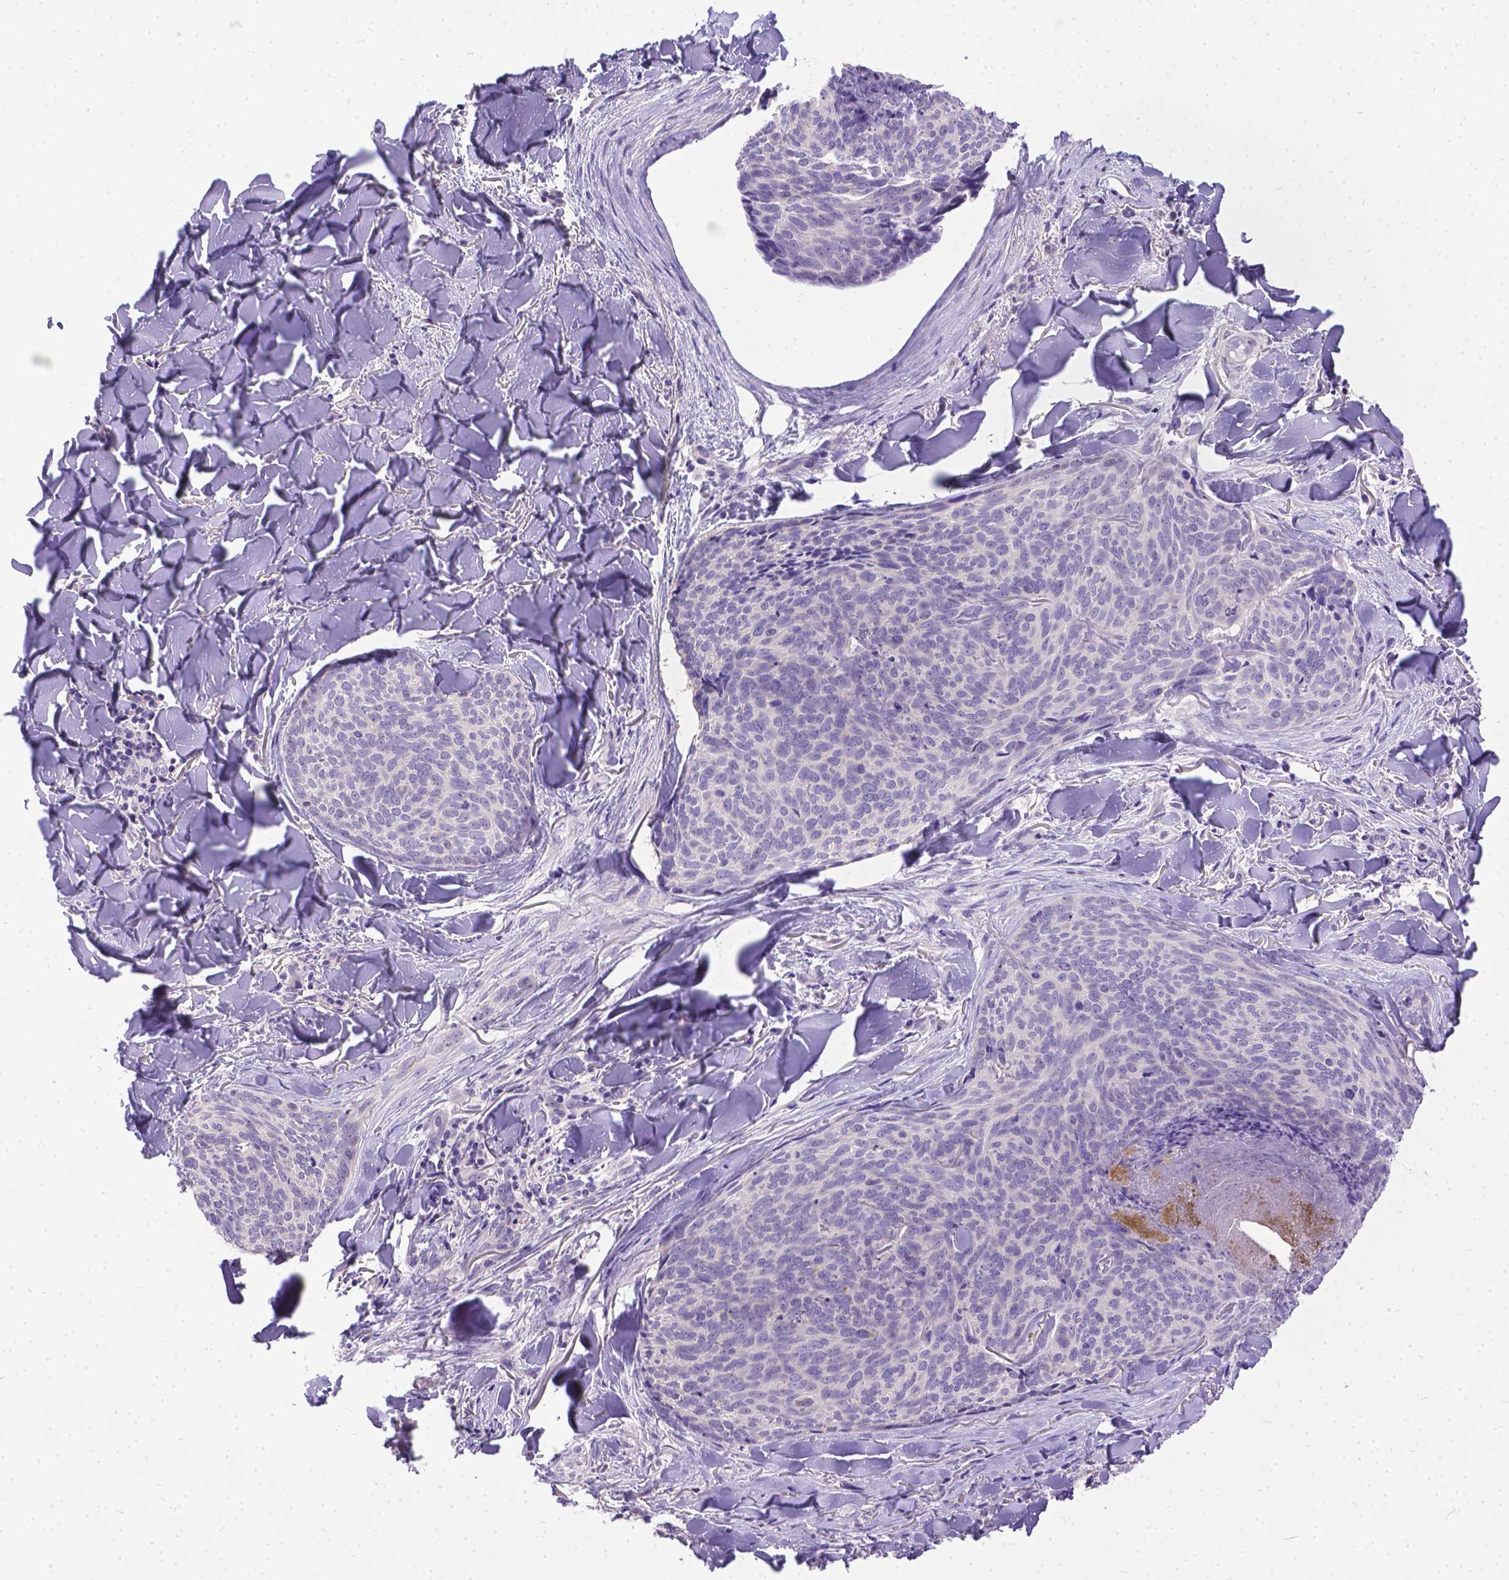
{"staining": {"intensity": "negative", "quantity": "none", "location": "none"}, "tissue": "skin cancer", "cell_type": "Tumor cells", "image_type": "cancer", "snomed": [{"axis": "morphology", "description": "Basal cell carcinoma"}, {"axis": "topography", "description": "Skin"}], "caption": "Immunohistochemical staining of skin cancer reveals no significant expression in tumor cells. (DAB (3,3'-diaminobenzidine) immunohistochemistry (IHC) with hematoxylin counter stain).", "gene": "TTLL6", "patient": {"sex": "female", "age": 82}}